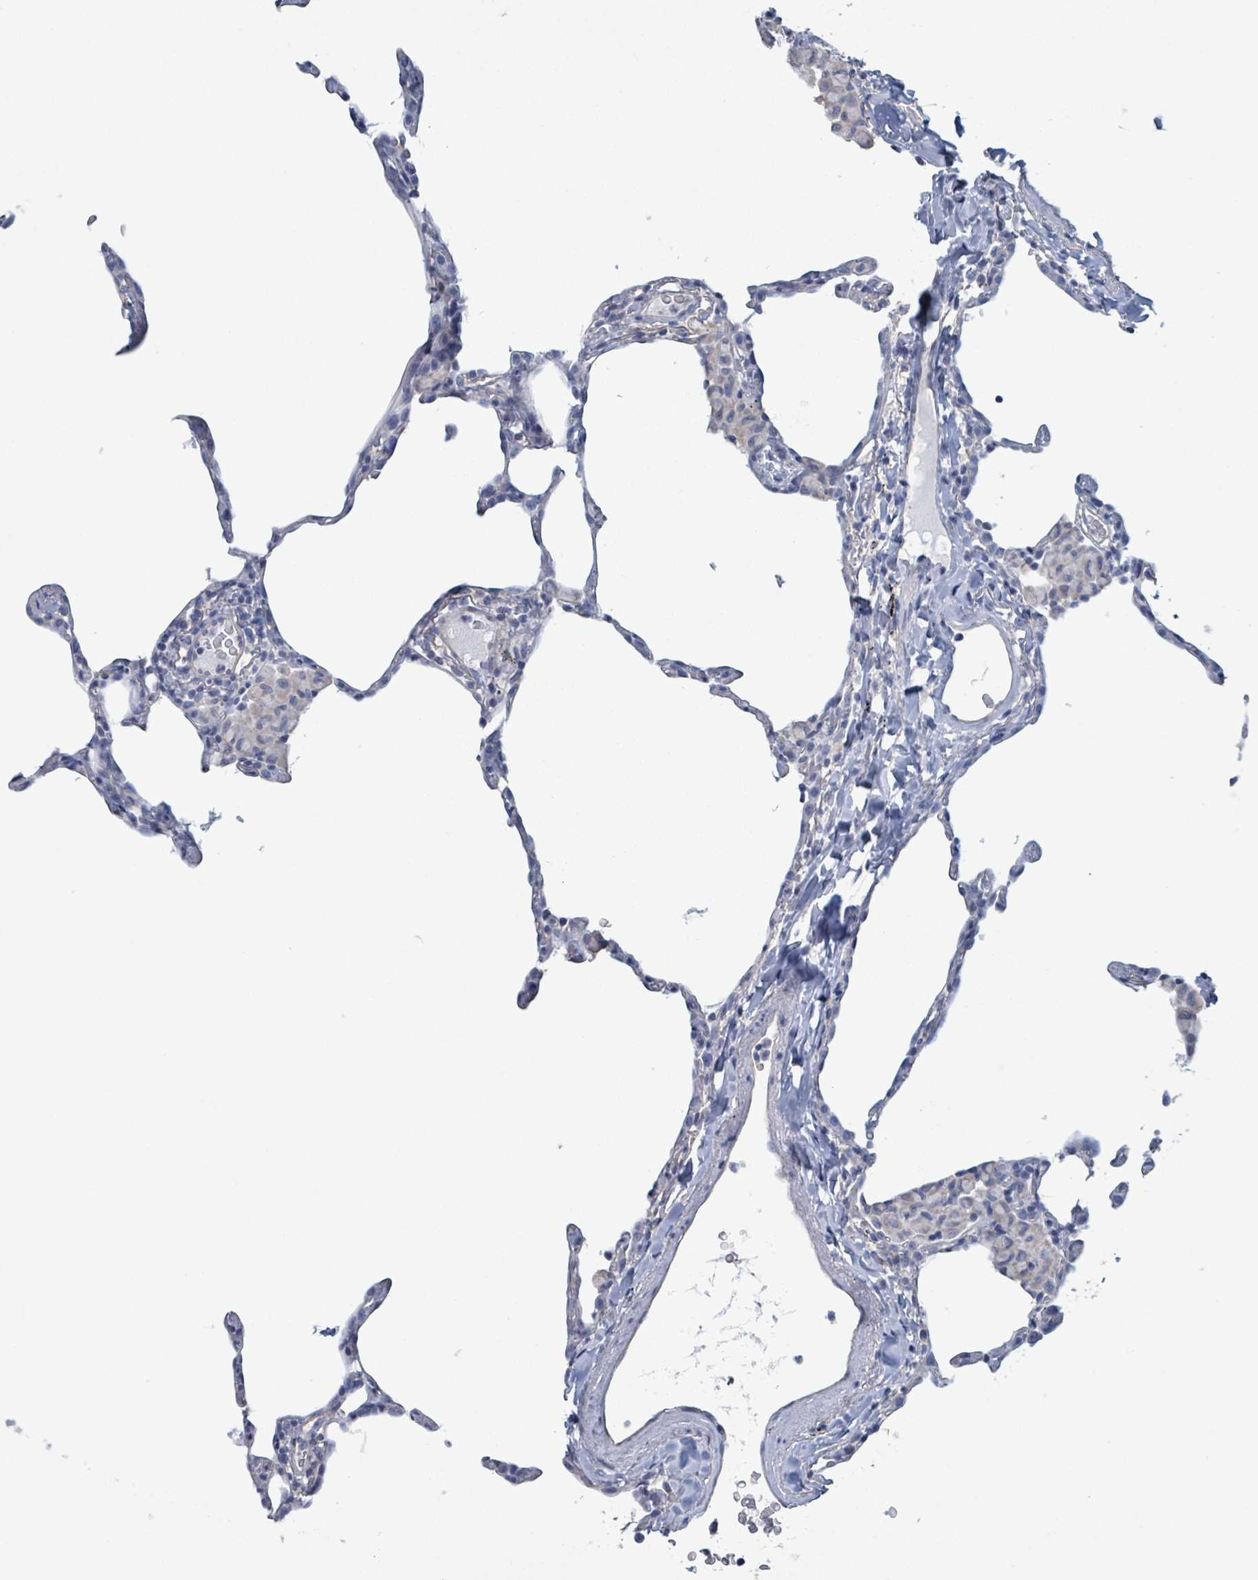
{"staining": {"intensity": "negative", "quantity": "none", "location": "none"}, "tissue": "lung", "cell_type": "Alveolar cells", "image_type": "normal", "snomed": [{"axis": "morphology", "description": "Normal tissue, NOS"}, {"axis": "topography", "description": "Lung"}], "caption": "This is an immunohistochemistry (IHC) histopathology image of unremarkable human lung. There is no staining in alveolar cells.", "gene": "CT45A10", "patient": {"sex": "female", "age": 57}}